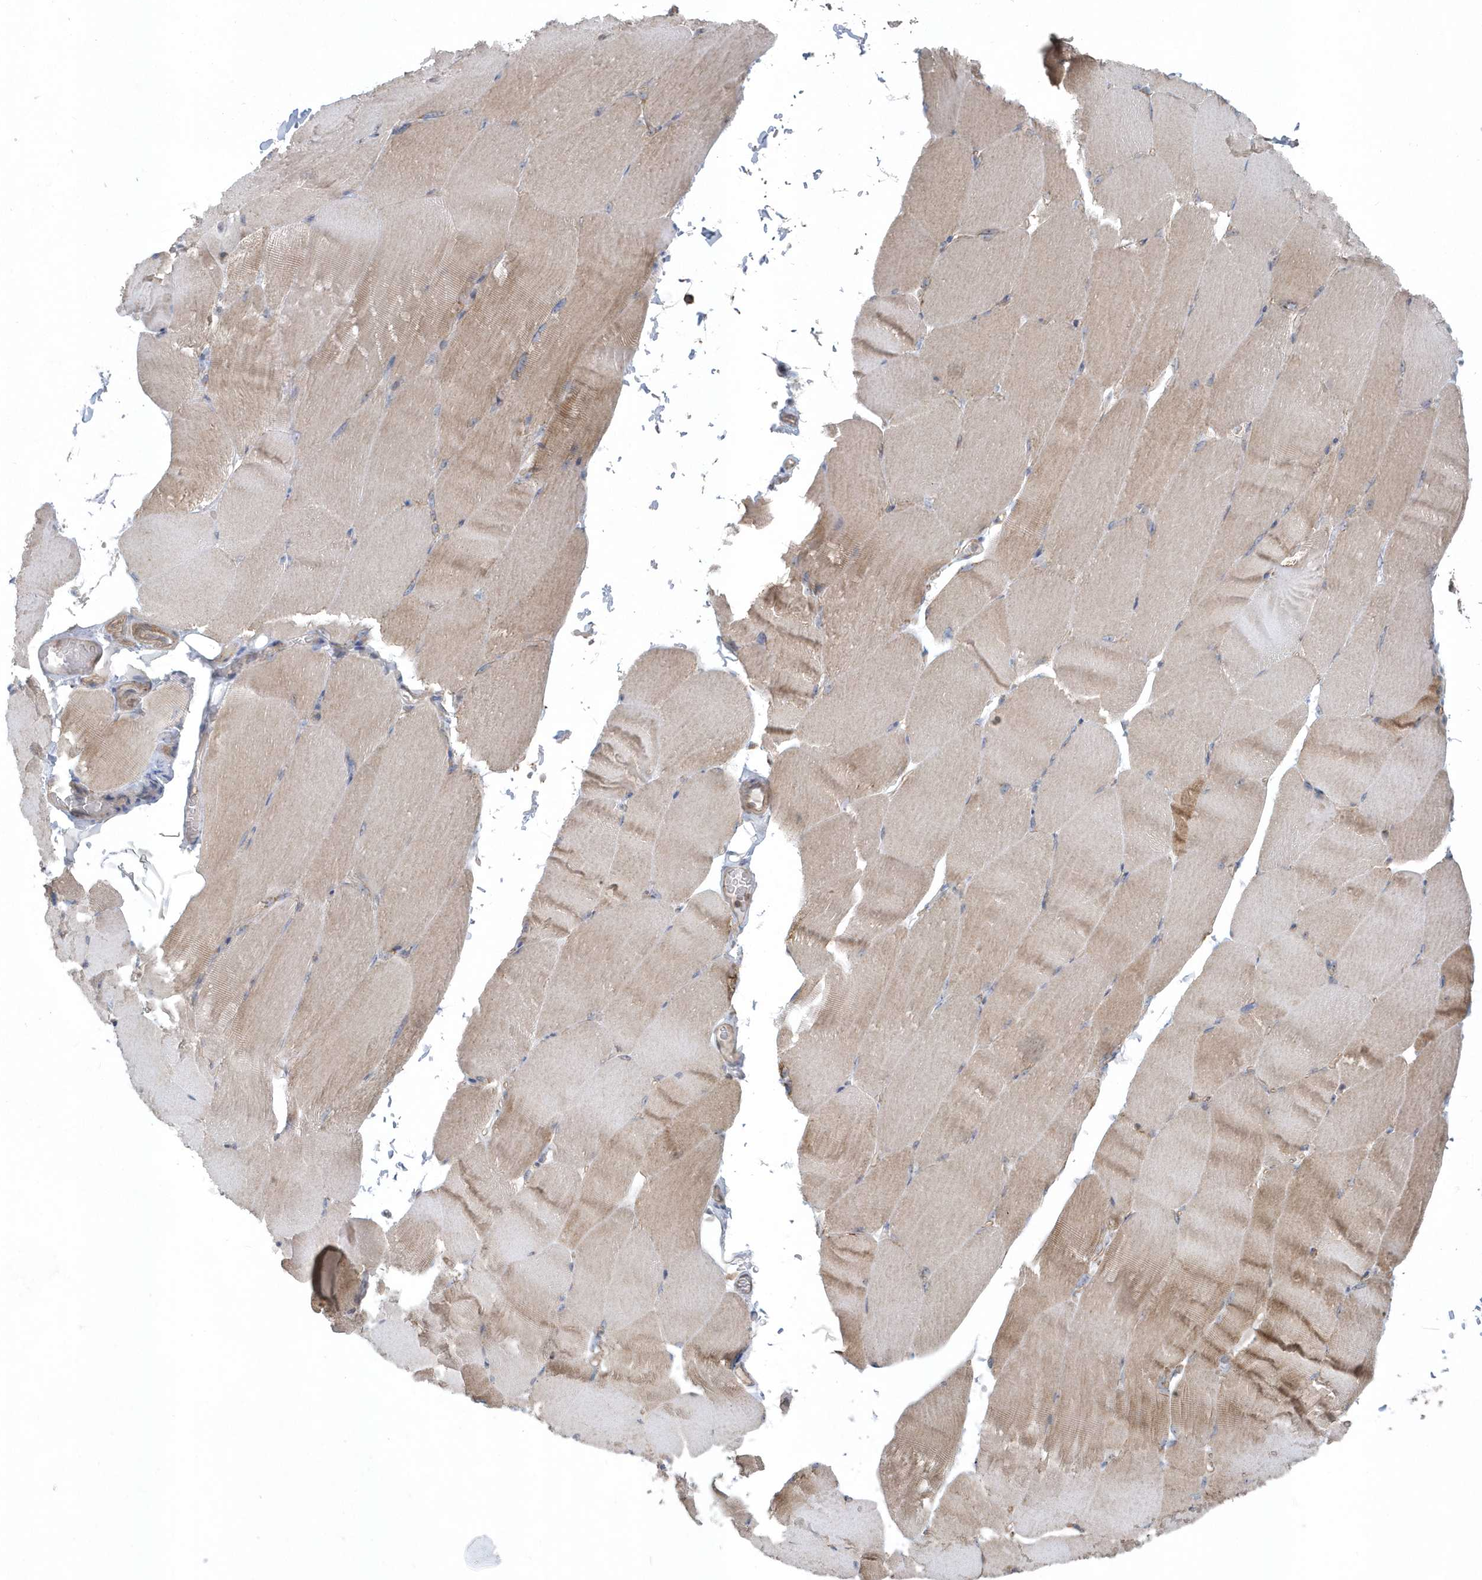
{"staining": {"intensity": "weak", "quantity": "25%-75%", "location": "cytoplasmic/membranous"}, "tissue": "skeletal muscle", "cell_type": "Myocytes", "image_type": "normal", "snomed": [{"axis": "morphology", "description": "Normal tissue, NOS"}, {"axis": "topography", "description": "Skeletal muscle"}, {"axis": "topography", "description": "Parathyroid gland"}], "caption": "Skeletal muscle was stained to show a protein in brown. There is low levels of weak cytoplasmic/membranous positivity in about 25%-75% of myocytes. (DAB = brown stain, brightfield microscopy at high magnification).", "gene": "PPP1R7", "patient": {"sex": "female", "age": 37}}